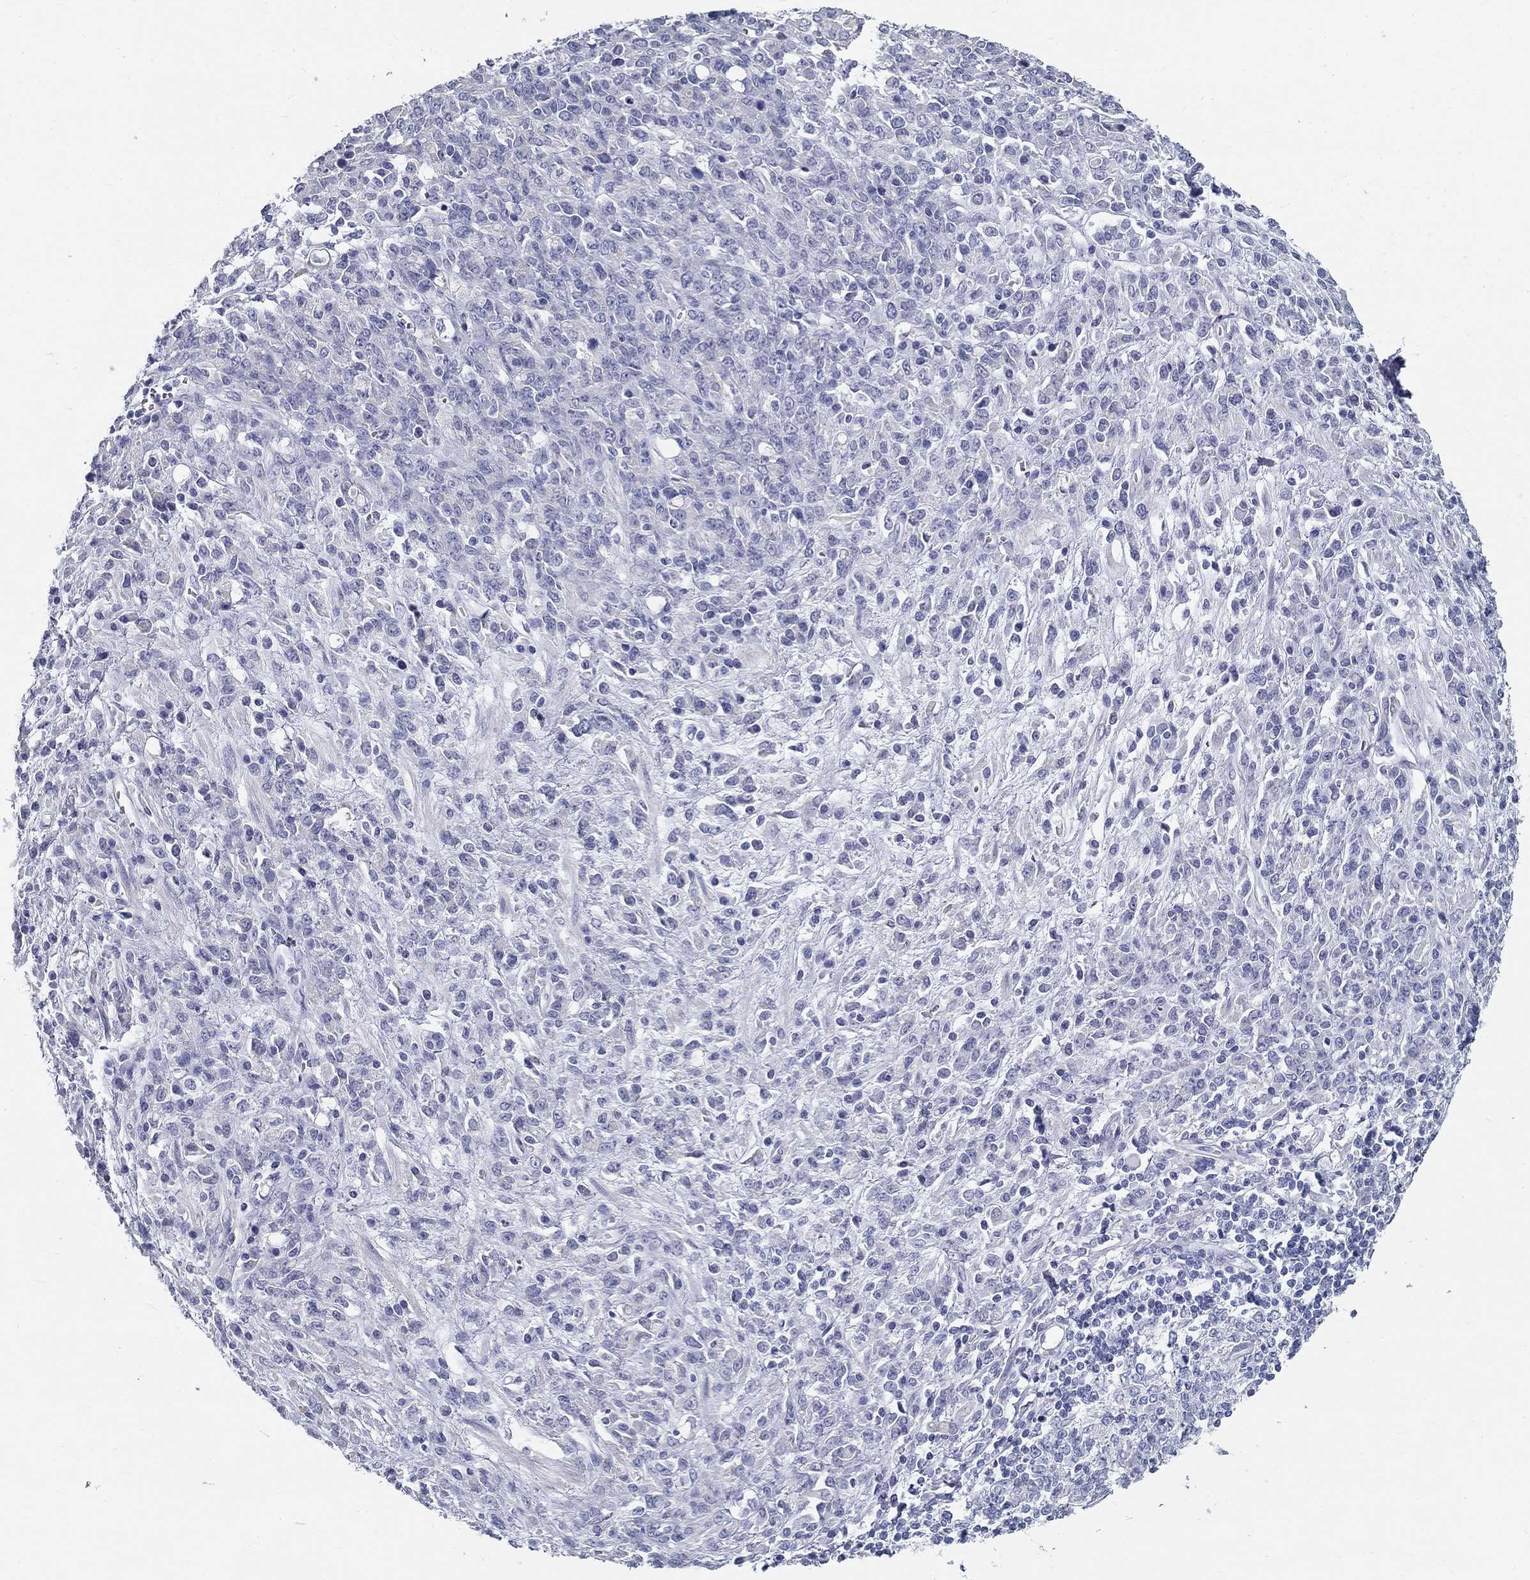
{"staining": {"intensity": "negative", "quantity": "none", "location": "none"}, "tissue": "stomach cancer", "cell_type": "Tumor cells", "image_type": "cancer", "snomed": [{"axis": "morphology", "description": "Adenocarcinoma, NOS"}, {"axis": "topography", "description": "Stomach"}], "caption": "Tumor cells show no significant protein positivity in stomach adenocarcinoma.", "gene": "GALNTL5", "patient": {"sex": "female", "age": 57}}